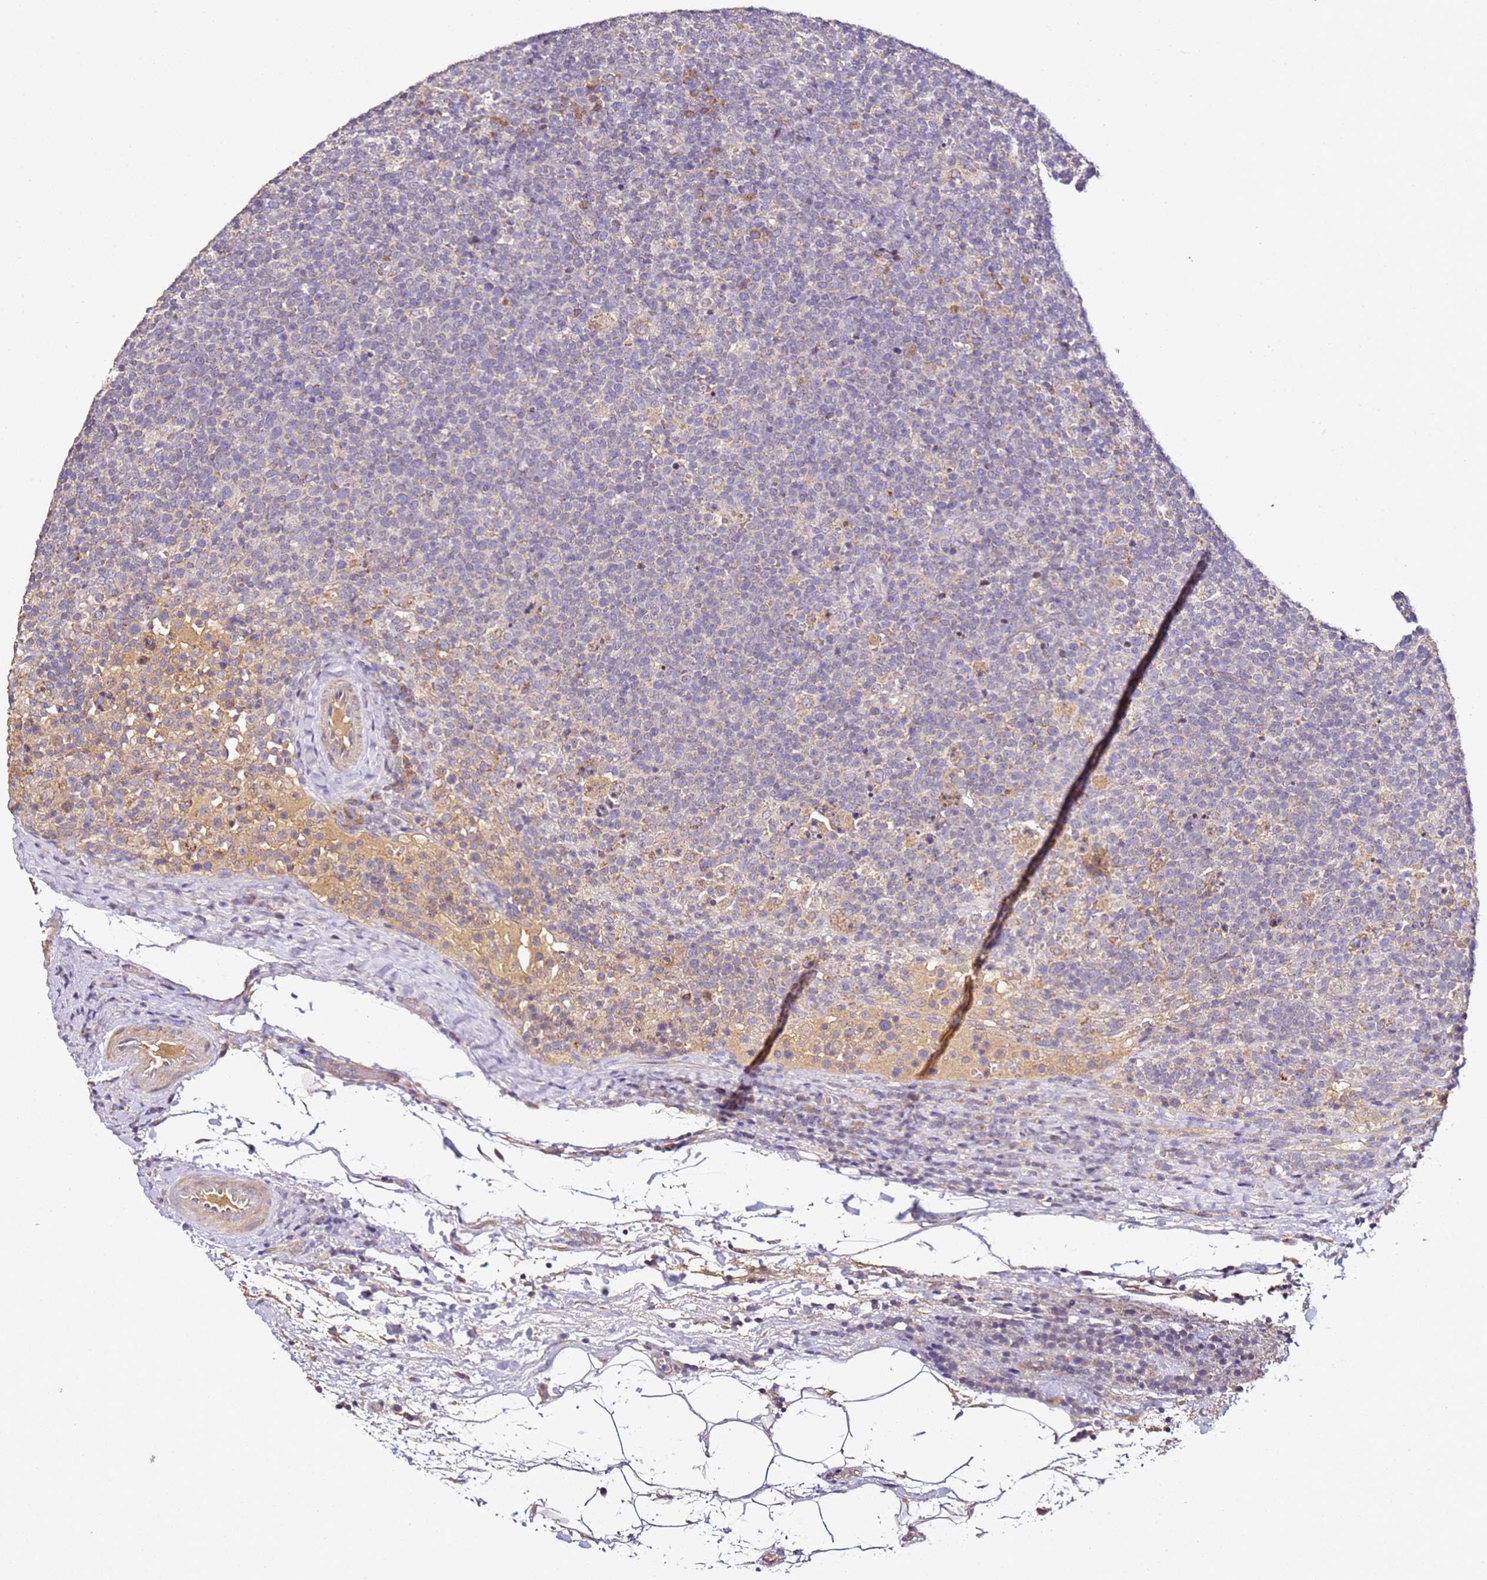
{"staining": {"intensity": "negative", "quantity": "none", "location": "none"}, "tissue": "lymphoma", "cell_type": "Tumor cells", "image_type": "cancer", "snomed": [{"axis": "morphology", "description": "Malignant lymphoma, non-Hodgkin's type, High grade"}, {"axis": "topography", "description": "Lymph node"}], "caption": "An immunohistochemistry (IHC) image of malignant lymphoma, non-Hodgkin's type (high-grade) is shown. There is no staining in tumor cells of malignant lymphoma, non-Hodgkin's type (high-grade).", "gene": "OR2B11", "patient": {"sex": "male", "age": 61}}